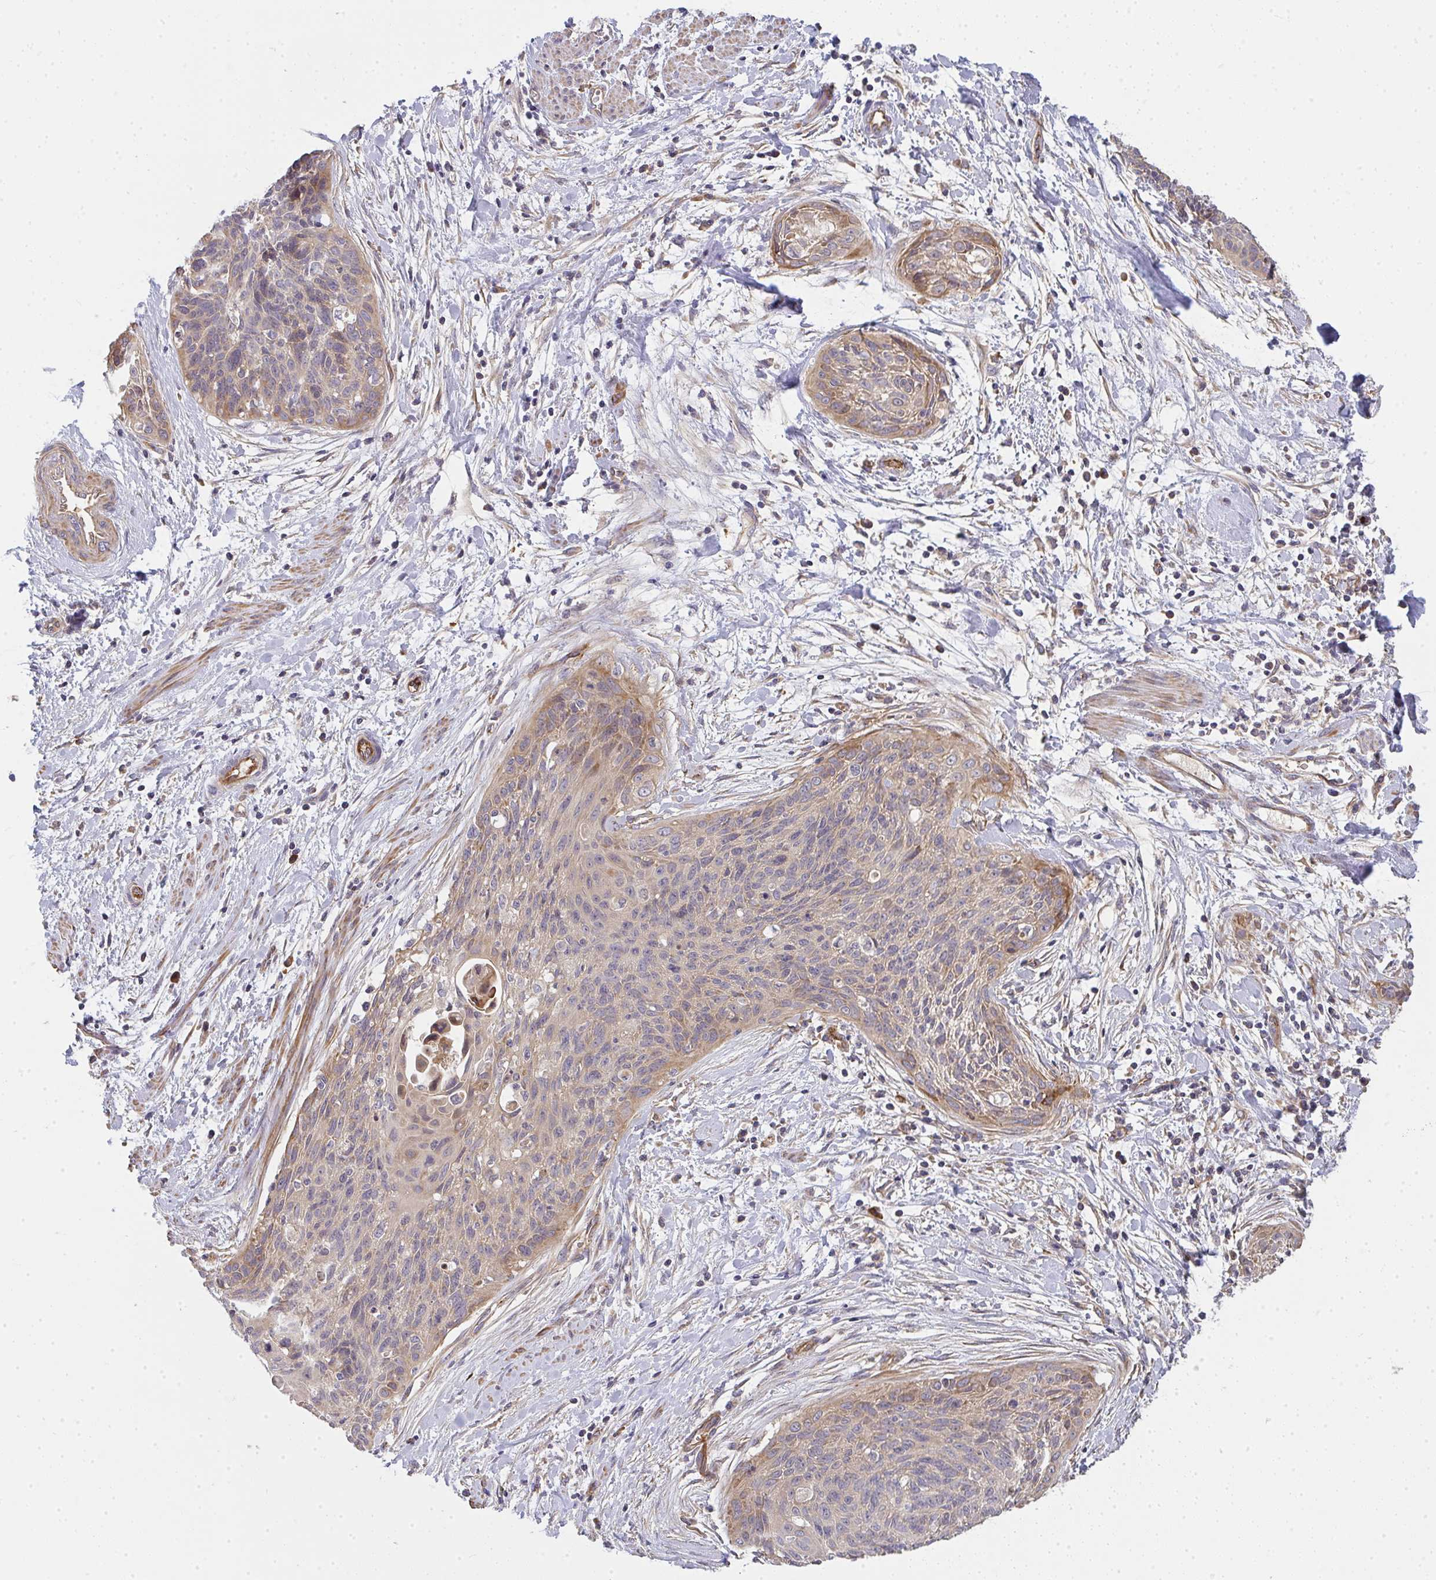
{"staining": {"intensity": "weak", "quantity": "<25%", "location": "cytoplasmic/membranous"}, "tissue": "cervical cancer", "cell_type": "Tumor cells", "image_type": "cancer", "snomed": [{"axis": "morphology", "description": "Squamous cell carcinoma, NOS"}, {"axis": "topography", "description": "Cervix"}], "caption": "The image displays no staining of tumor cells in squamous cell carcinoma (cervical).", "gene": "B4GALT6", "patient": {"sex": "female", "age": 55}}